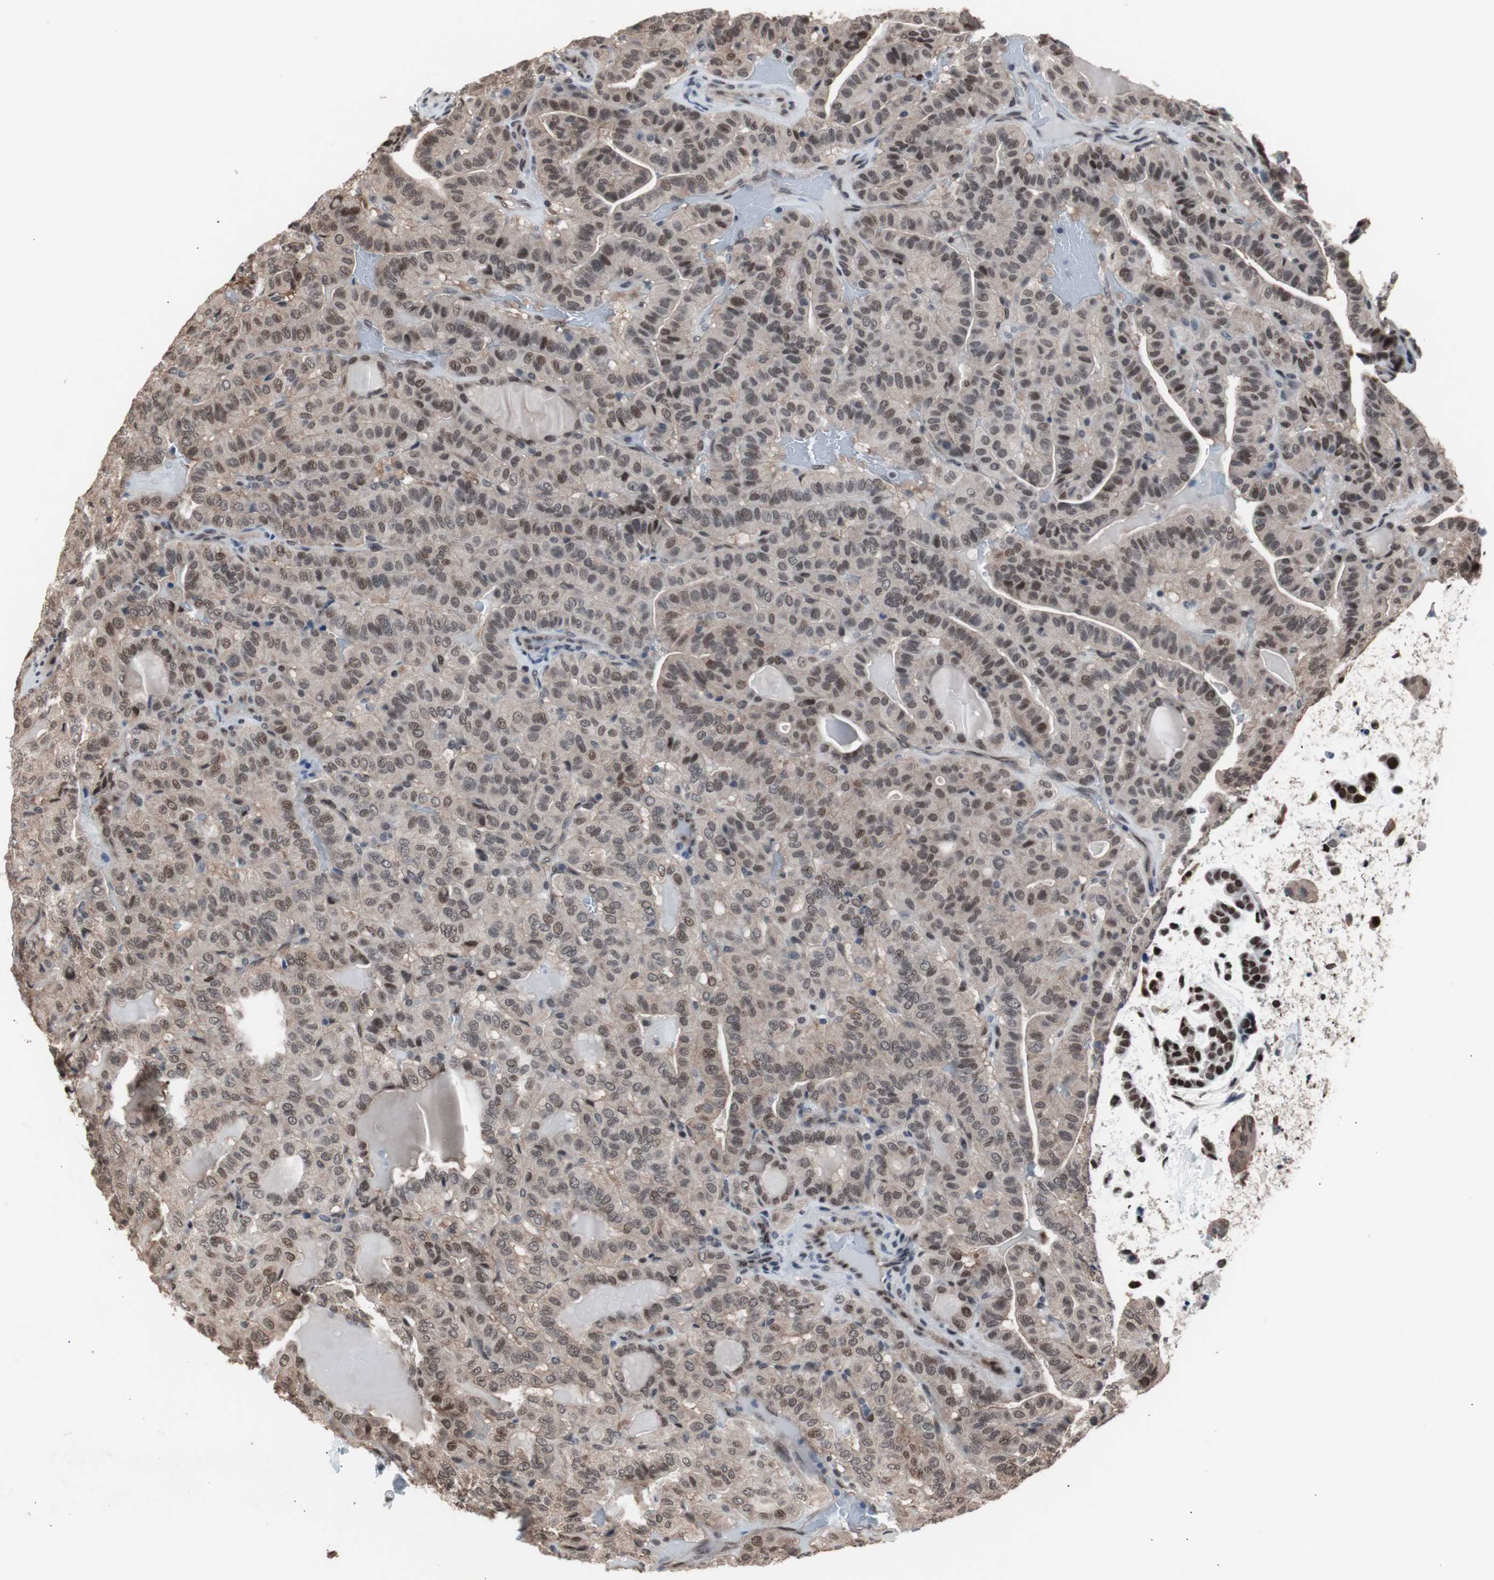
{"staining": {"intensity": "moderate", "quantity": "25%-75%", "location": "nuclear"}, "tissue": "thyroid cancer", "cell_type": "Tumor cells", "image_type": "cancer", "snomed": [{"axis": "morphology", "description": "Papillary adenocarcinoma, NOS"}, {"axis": "topography", "description": "Thyroid gland"}], "caption": "Brown immunohistochemical staining in human thyroid cancer (papillary adenocarcinoma) shows moderate nuclear expression in approximately 25%-75% of tumor cells.", "gene": "POGZ", "patient": {"sex": "male", "age": 77}}